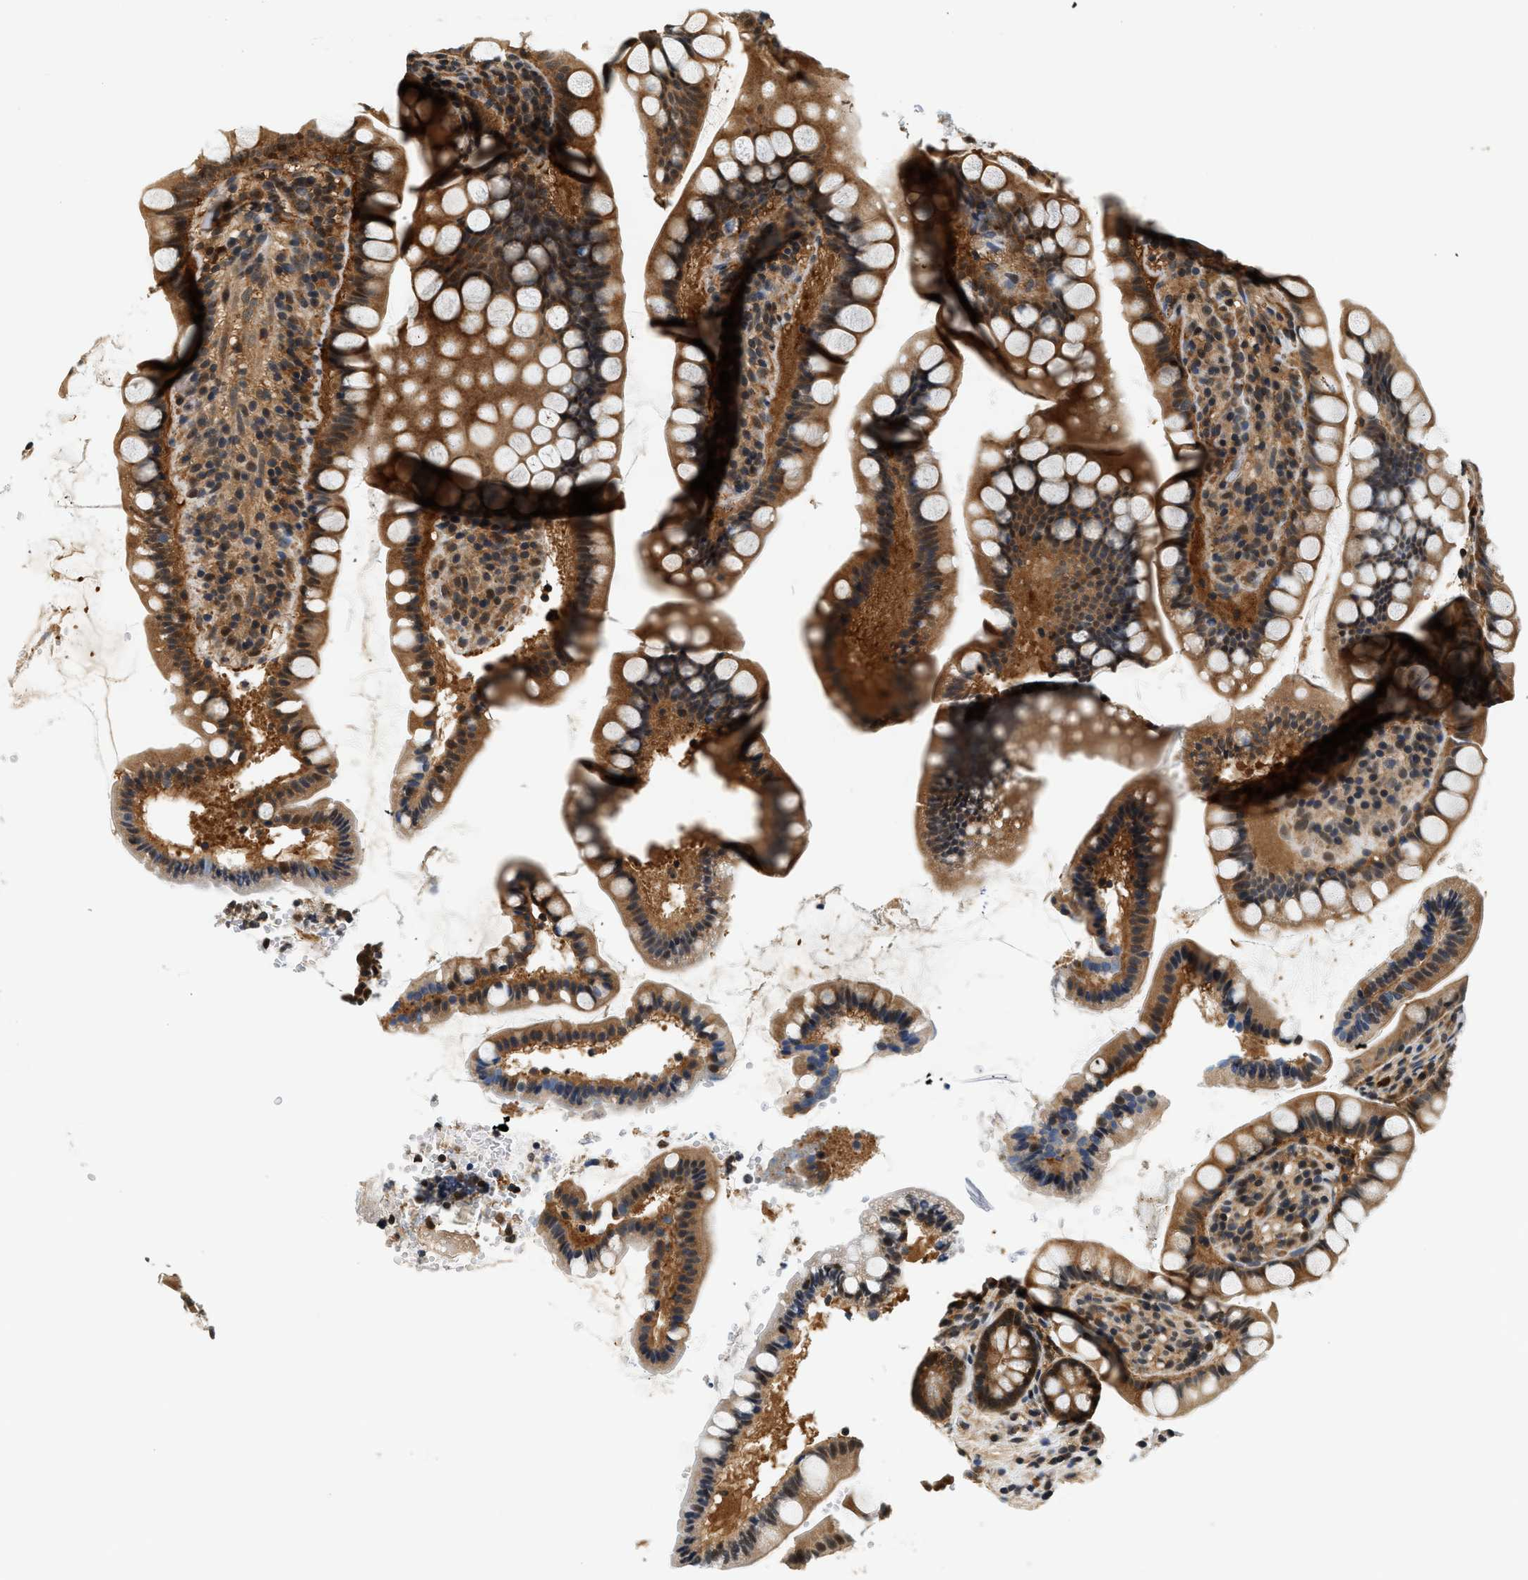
{"staining": {"intensity": "strong", "quantity": "25%-75%", "location": "cytoplasmic/membranous"}, "tissue": "small intestine", "cell_type": "Glandular cells", "image_type": "normal", "snomed": [{"axis": "morphology", "description": "Normal tissue, NOS"}, {"axis": "topography", "description": "Small intestine"}], "caption": "The image displays staining of benign small intestine, revealing strong cytoplasmic/membranous protein staining (brown color) within glandular cells. Ihc stains the protein of interest in brown and the nuclei are stained blue.", "gene": "PSMD3", "patient": {"sex": "female", "age": 84}}